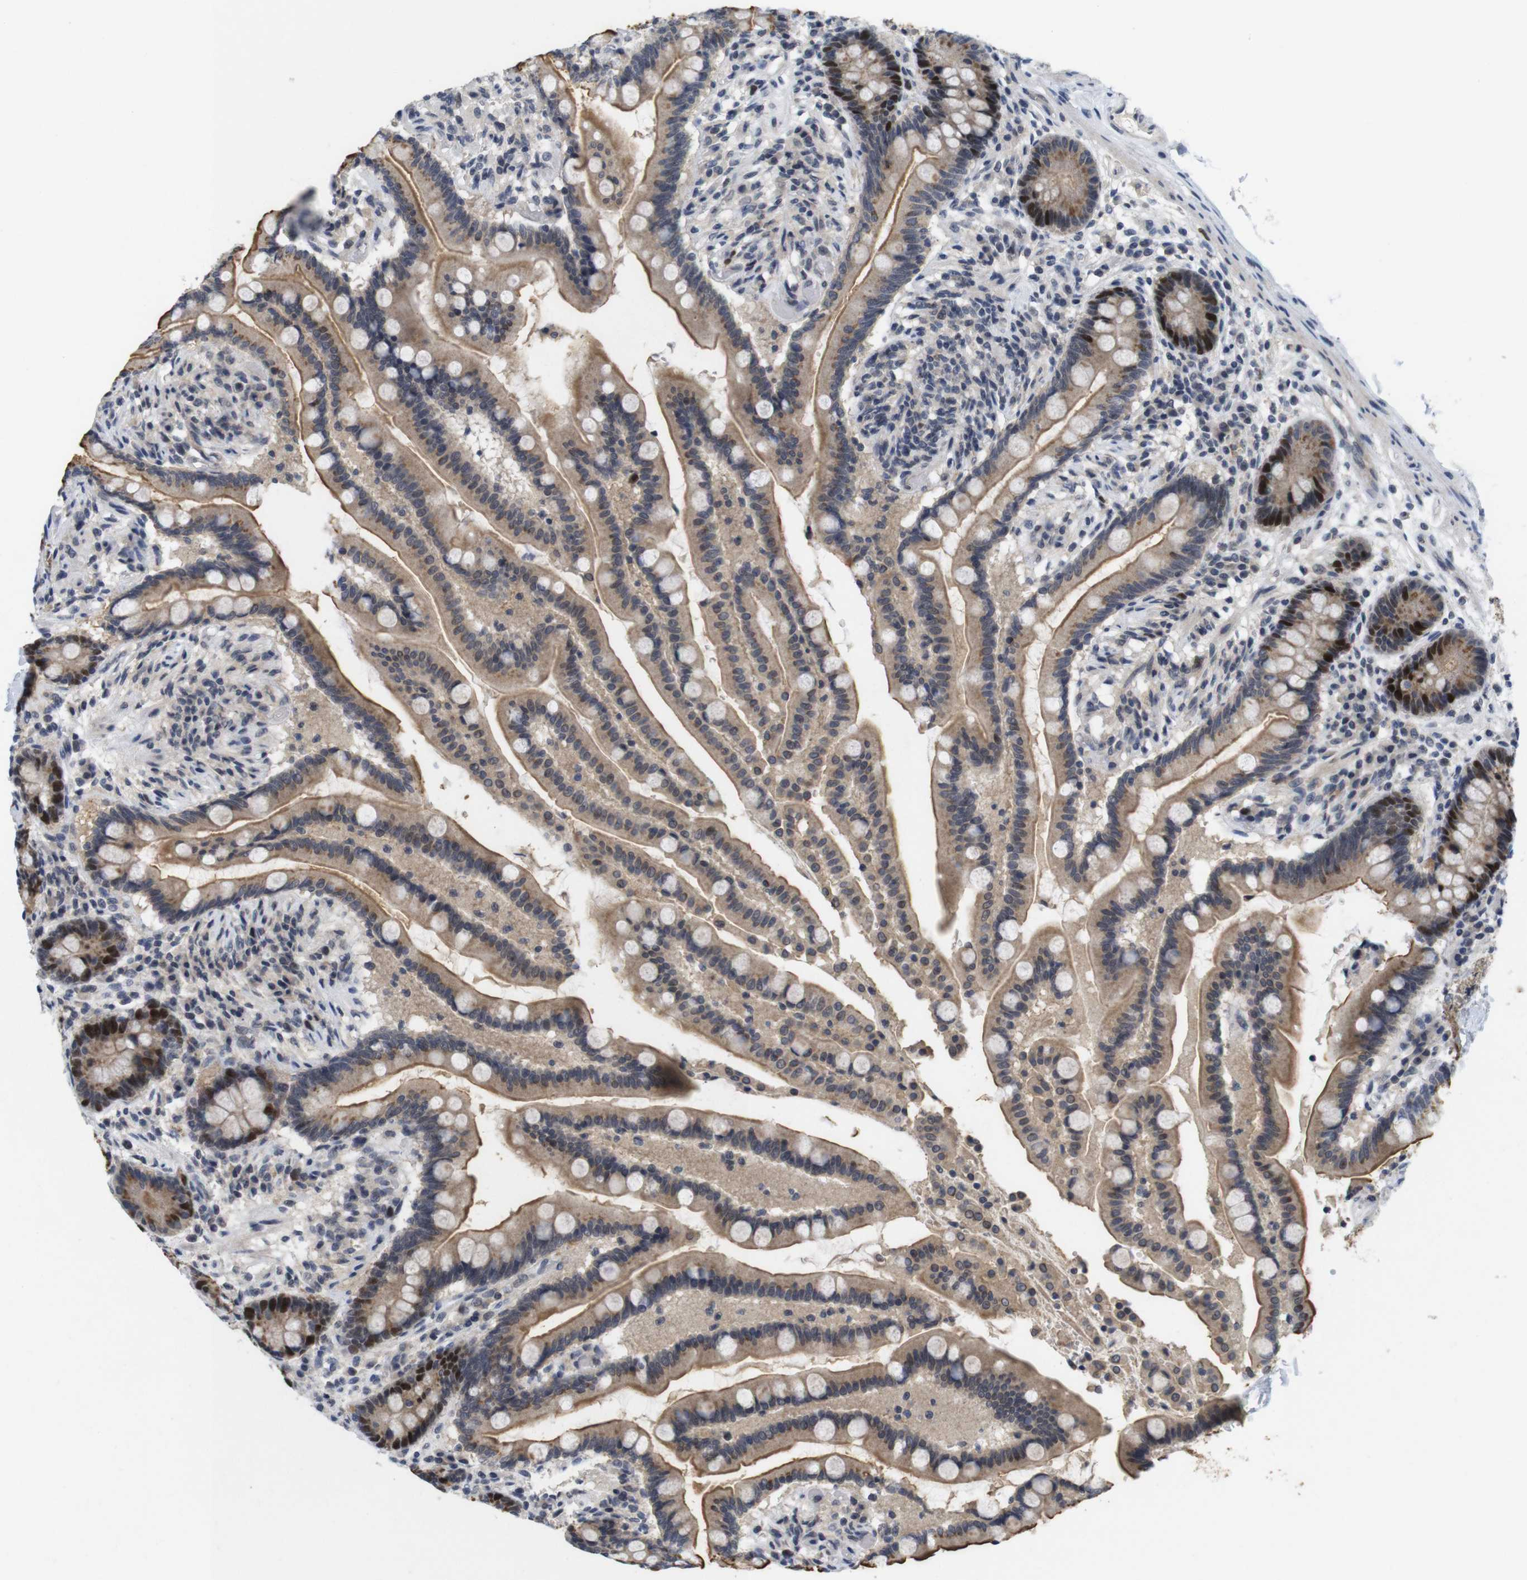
{"staining": {"intensity": "weak", "quantity": ">75%", "location": "cytoplasmic/membranous"}, "tissue": "colon", "cell_type": "Endothelial cells", "image_type": "normal", "snomed": [{"axis": "morphology", "description": "Normal tissue, NOS"}, {"axis": "topography", "description": "Colon"}], "caption": "High-magnification brightfield microscopy of benign colon stained with DAB (brown) and counterstained with hematoxylin (blue). endothelial cells exhibit weak cytoplasmic/membranous positivity is present in approximately>75% of cells.", "gene": "SKP2", "patient": {"sex": "male", "age": 73}}